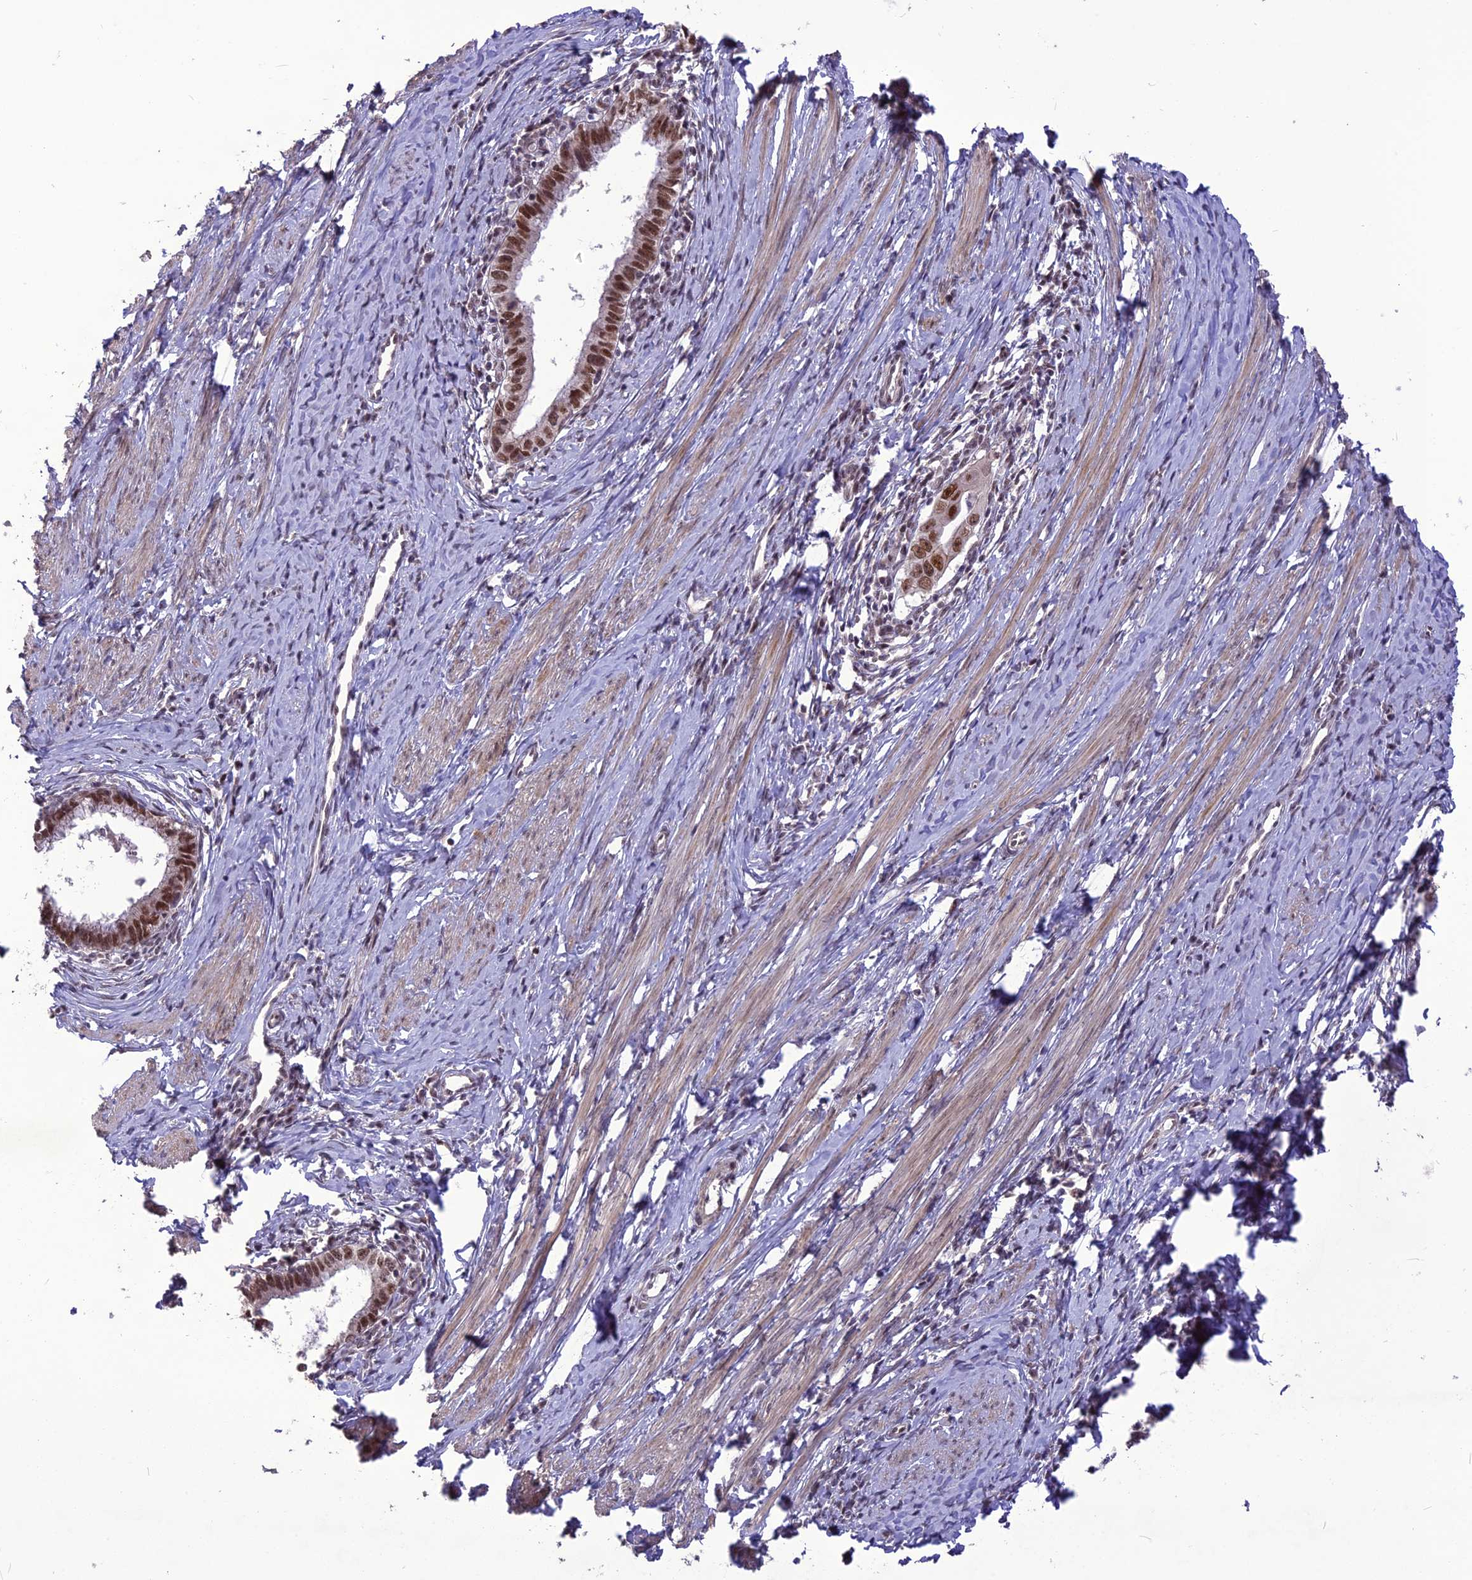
{"staining": {"intensity": "moderate", "quantity": ">75%", "location": "nuclear"}, "tissue": "cervical cancer", "cell_type": "Tumor cells", "image_type": "cancer", "snomed": [{"axis": "morphology", "description": "Adenocarcinoma, NOS"}, {"axis": "topography", "description": "Cervix"}], "caption": "There is medium levels of moderate nuclear expression in tumor cells of cervical cancer (adenocarcinoma), as demonstrated by immunohistochemical staining (brown color).", "gene": "DIS3", "patient": {"sex": "female", "age": 36}}